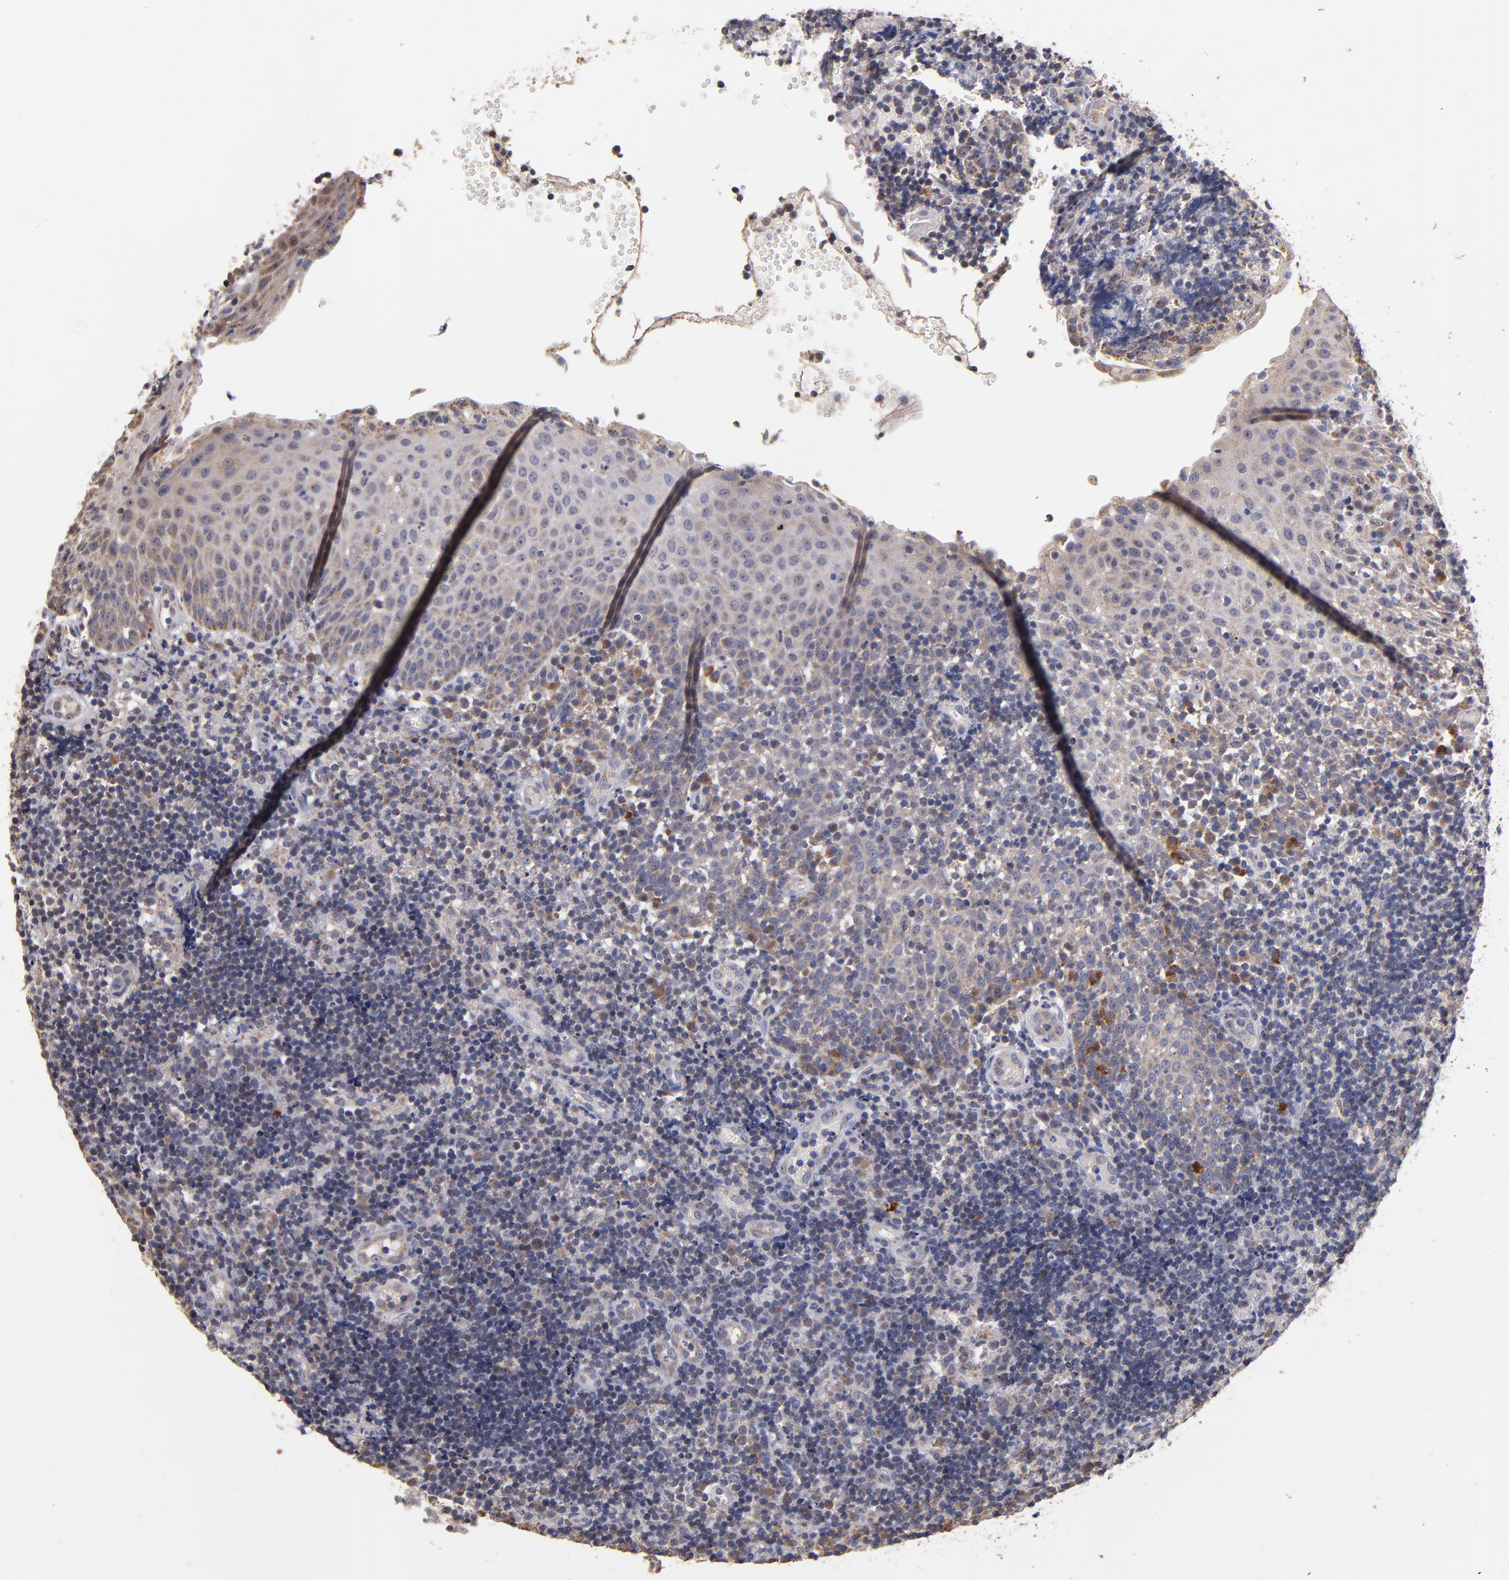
{"staining": {"intensity": "moderate", "quantity": "25%-75%", "location": "cytoplasmic/membranous"}, "tissue": "tonsil", "cell_type": "Germinal center cells", "image_type": "normal", "snomed": [{"axis": "morphology", "description": "Normal tissue, NOS"}, {"axis": "topography", "description": "Tonsil"}], "caption": "Approximately 25%-75% of germinal center cells in unremarkable human tonsil display moderate cytoplasmic/membranous protein positivity as visualized by brown immunohistochemical staining.", "gene": "DIABLO", "patient": {"sex": "female", "age": 40}}